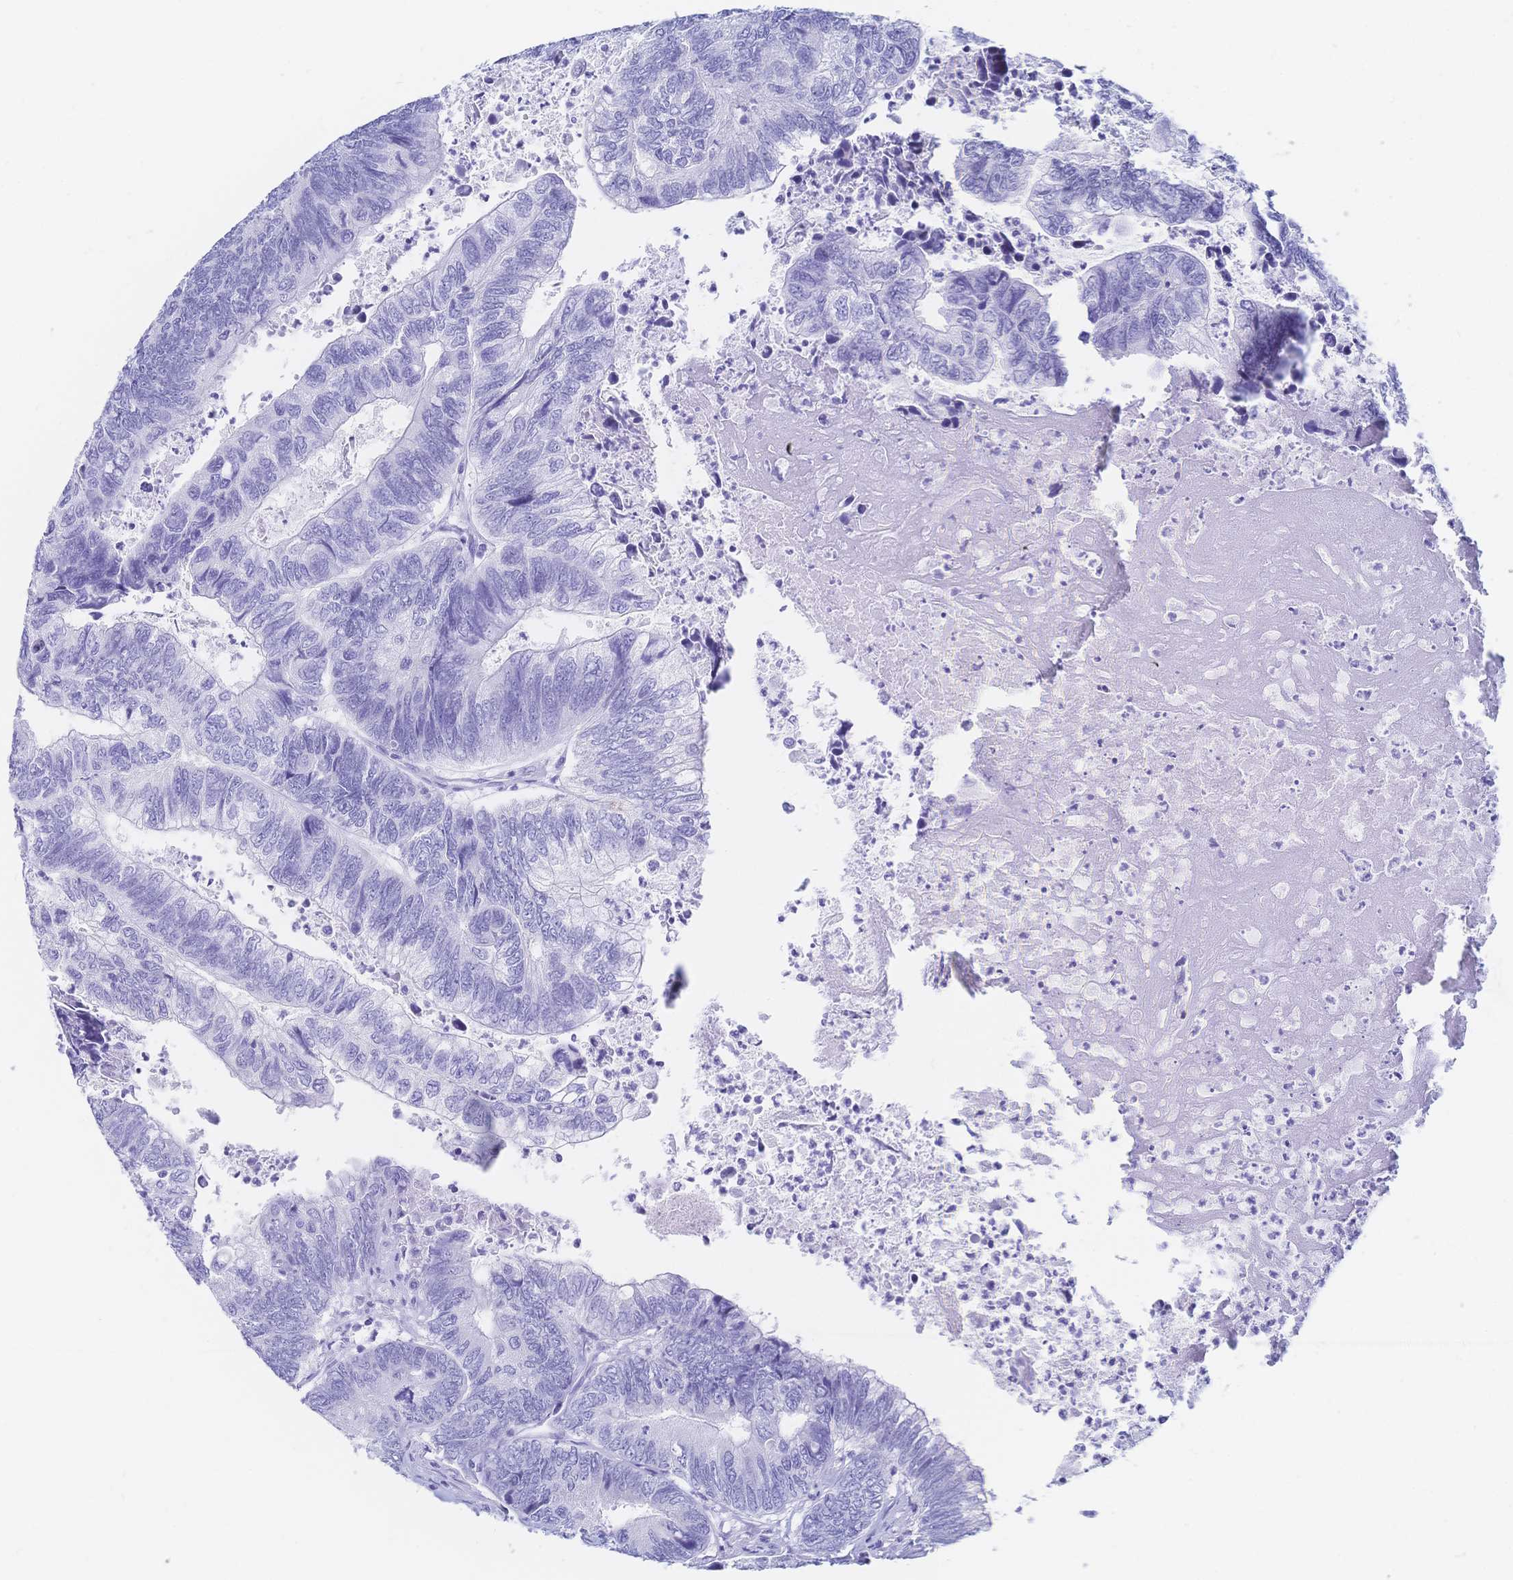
{"staining": {"intensity": "negative", "quantity": "none", "location": "none"}, "tissue": "colorectal cancer", "cell_type": "Tumor cells", "image_type": "cancer", "snomed": [{"axis": "morphology", "description": "Adenocarcinoma, NOS"}, {"axis": "topography", "description": "Colon"}], "caption": "Tumor cells are negative for brown protein staining in colorectal cancer.", "gene": "MEP1B", "patient": {"sex": "female", "age": 67}}